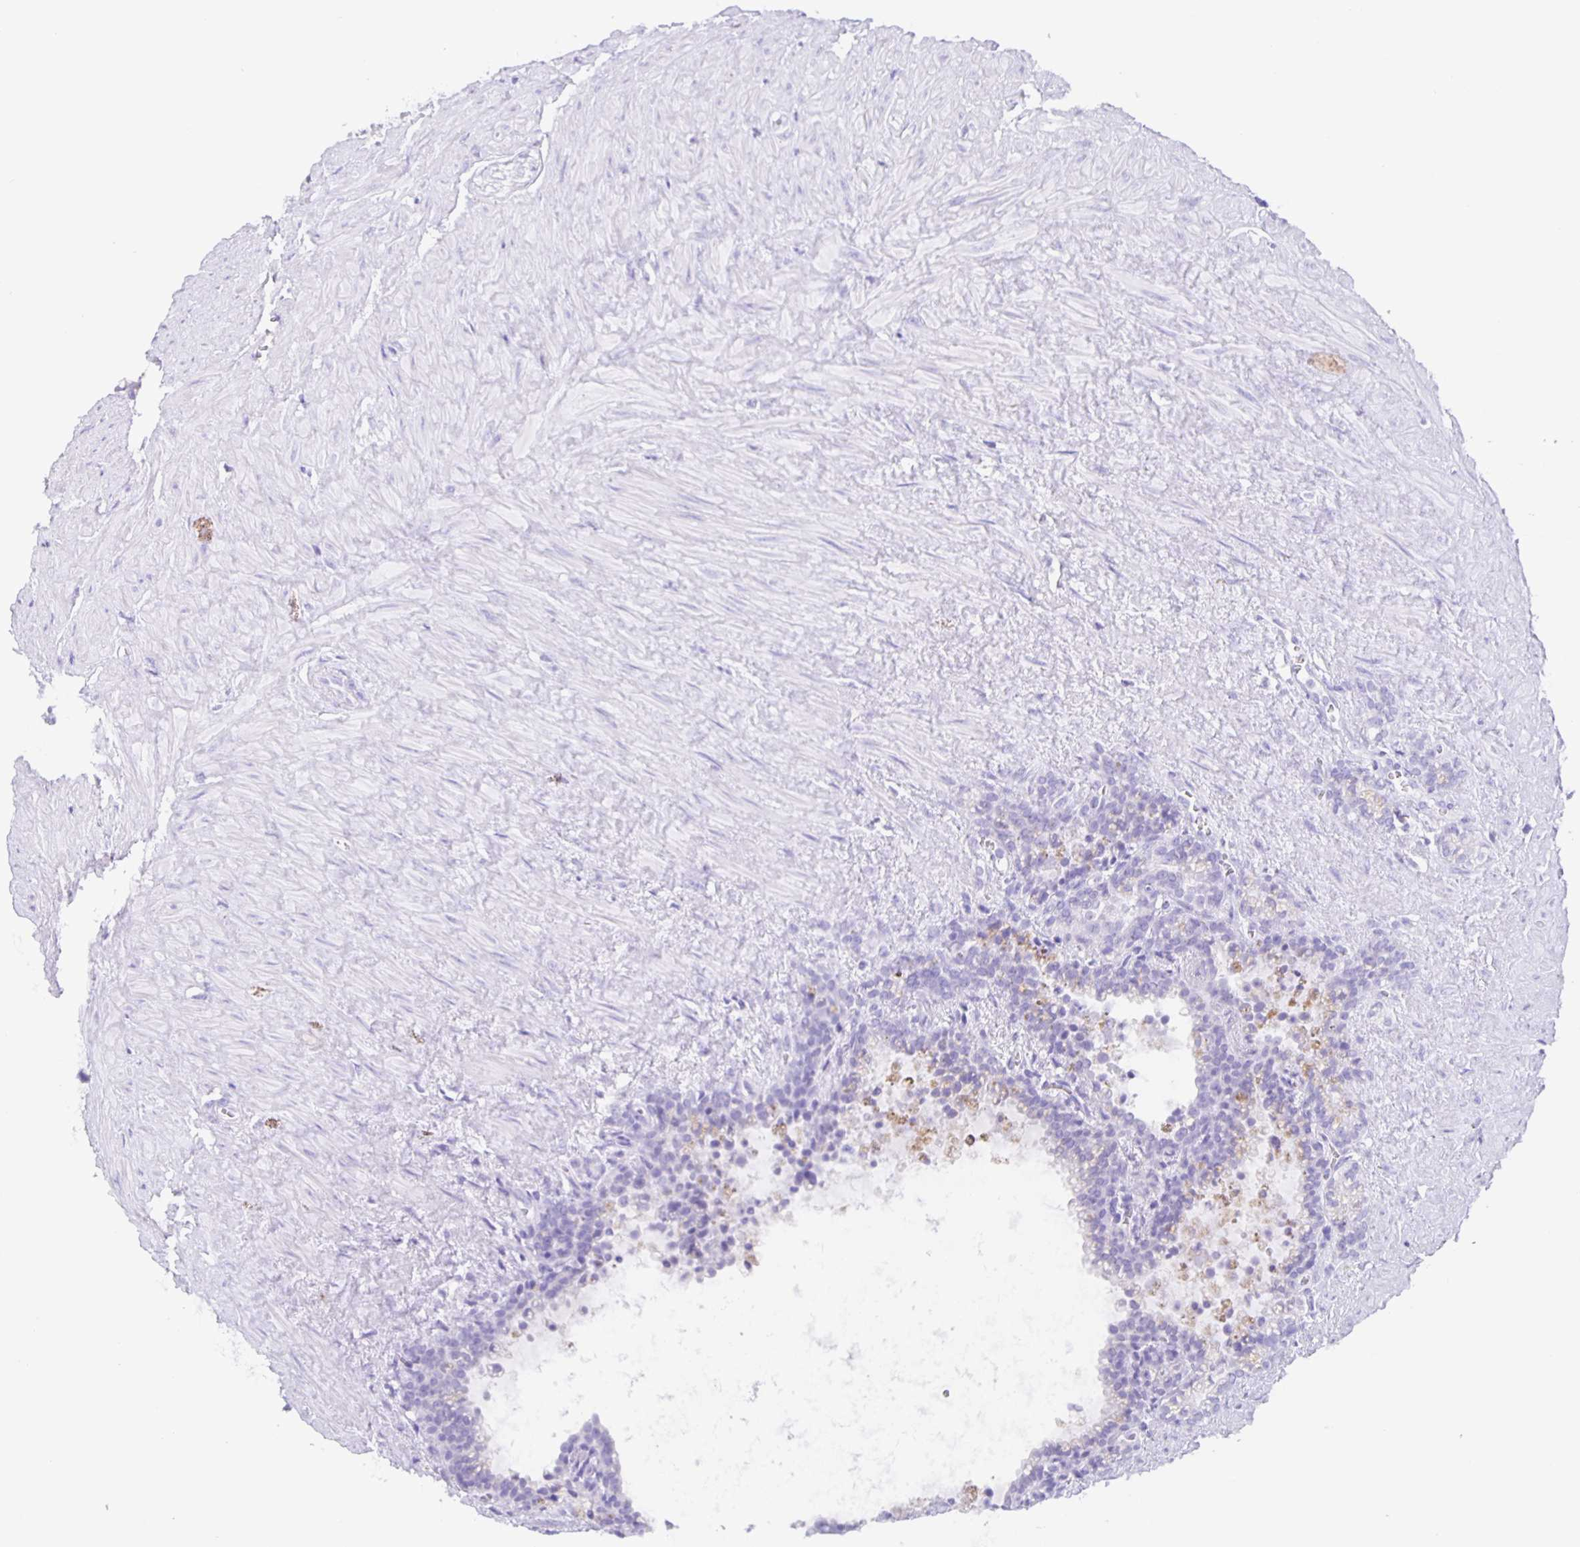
{"staining": {"intensity": "negative", "quantity": "none", "location": "none"}, "tissue": "seminal vesicle", "cell_type": "Glandular cells", "image_type": "normal", "snomed": [{"axis": "morphology", "description": "Normal tissue, NOS"}, {"axis": "topography", "description": "Seminal veicle"}], "caption": "A micrograph of seminal vesicle stained for a protein shows no brown staining in glandular cells. (DAB (3,3'-diaminobenzidine) immunohistochemistry visualized using brightfield microscopy, high magnification).", "gene": "GUCA2A", "patient": {"sex": "male", "age": 76}}